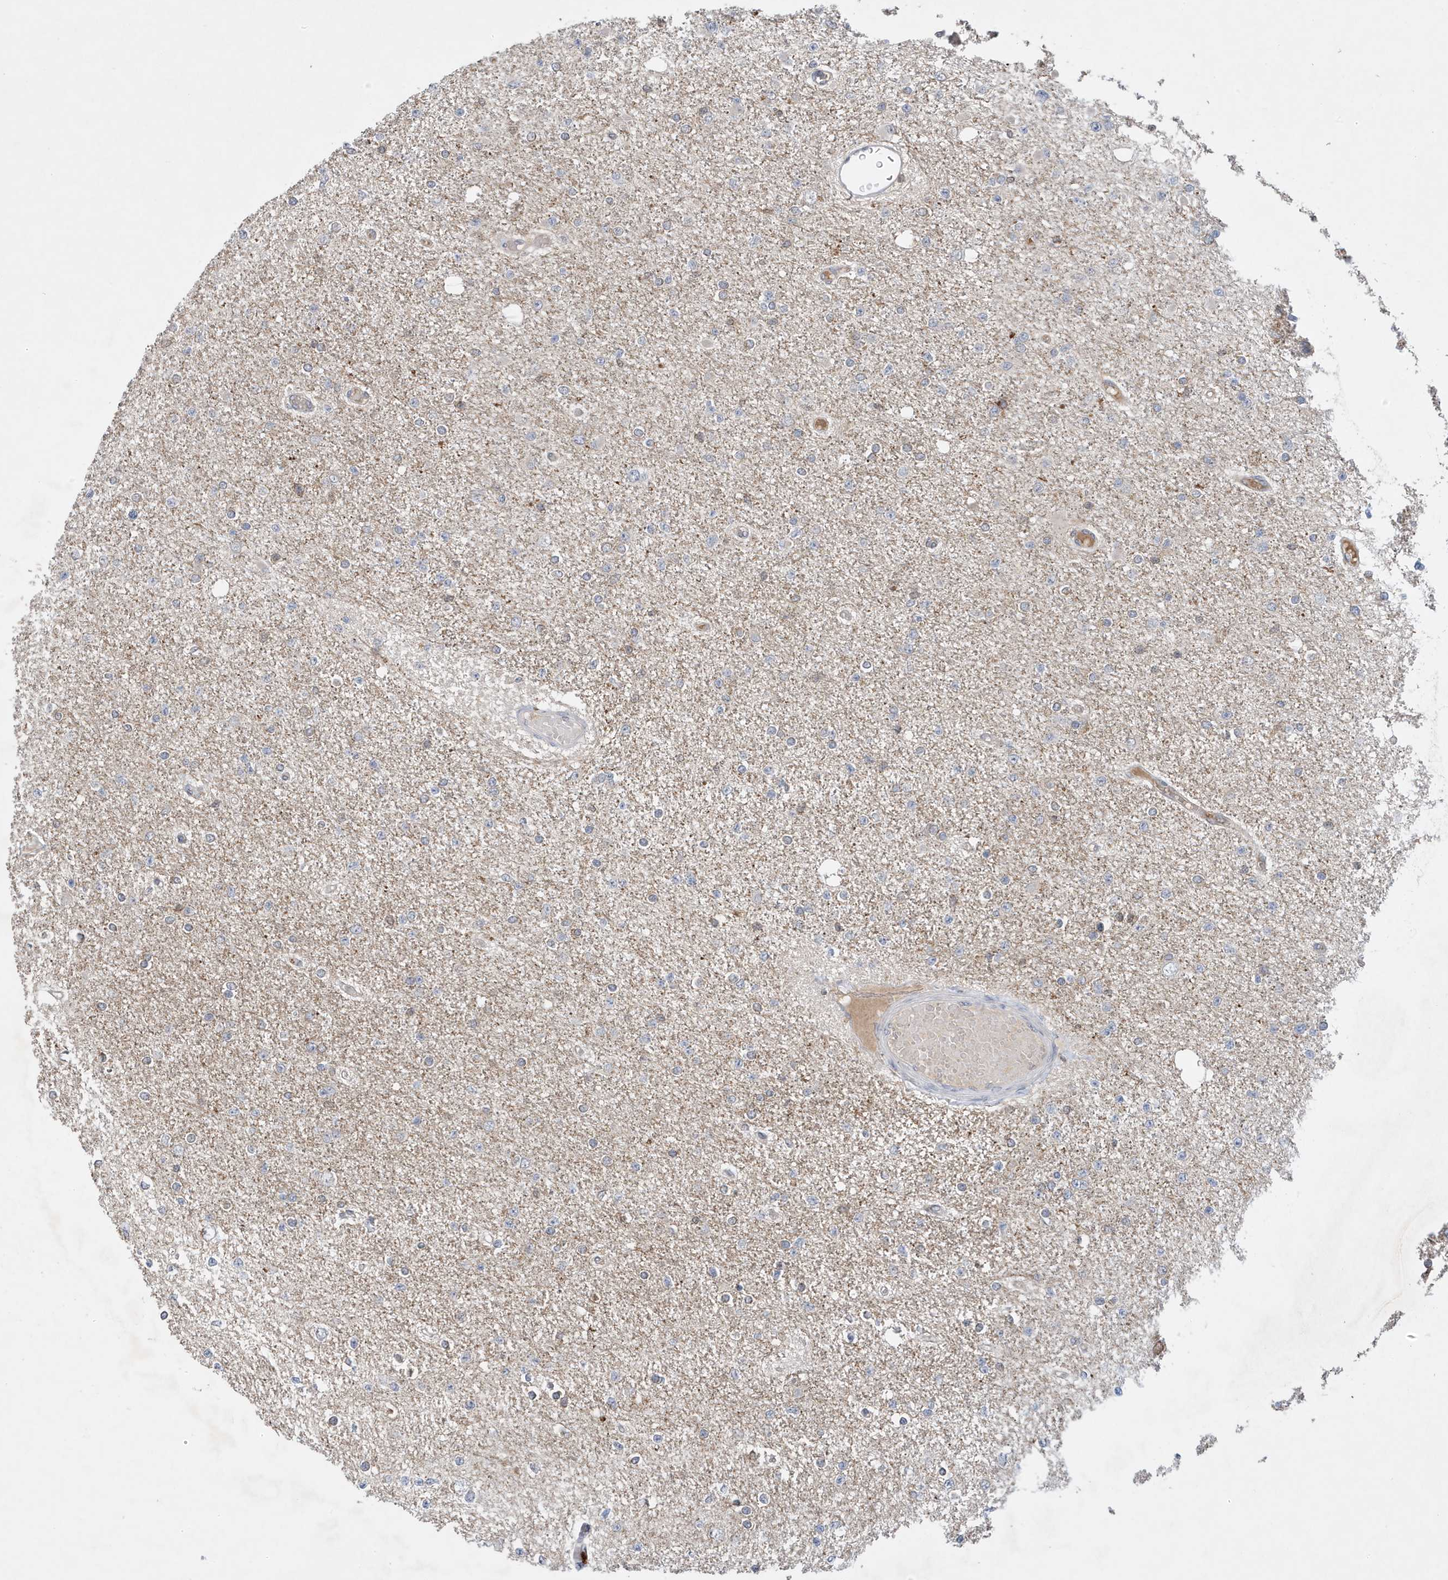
{"staining": {"intensity": "negative", "quantity": "none", "location": "none"}, "tissue": "glioma", "cell_type": "Tumor cells", "image_type": "cancer", "snomed": [{"axis": "morphology", "description": "Glioma, malignant, Low grade"}, {"axis": "topography", "description": "Brain"}], "caption": "There is no significant expression in tumor cells of low-grade glioma (malignant).", "gene": "NSUN3", "patient": {"sex": "female", "age": 22}}